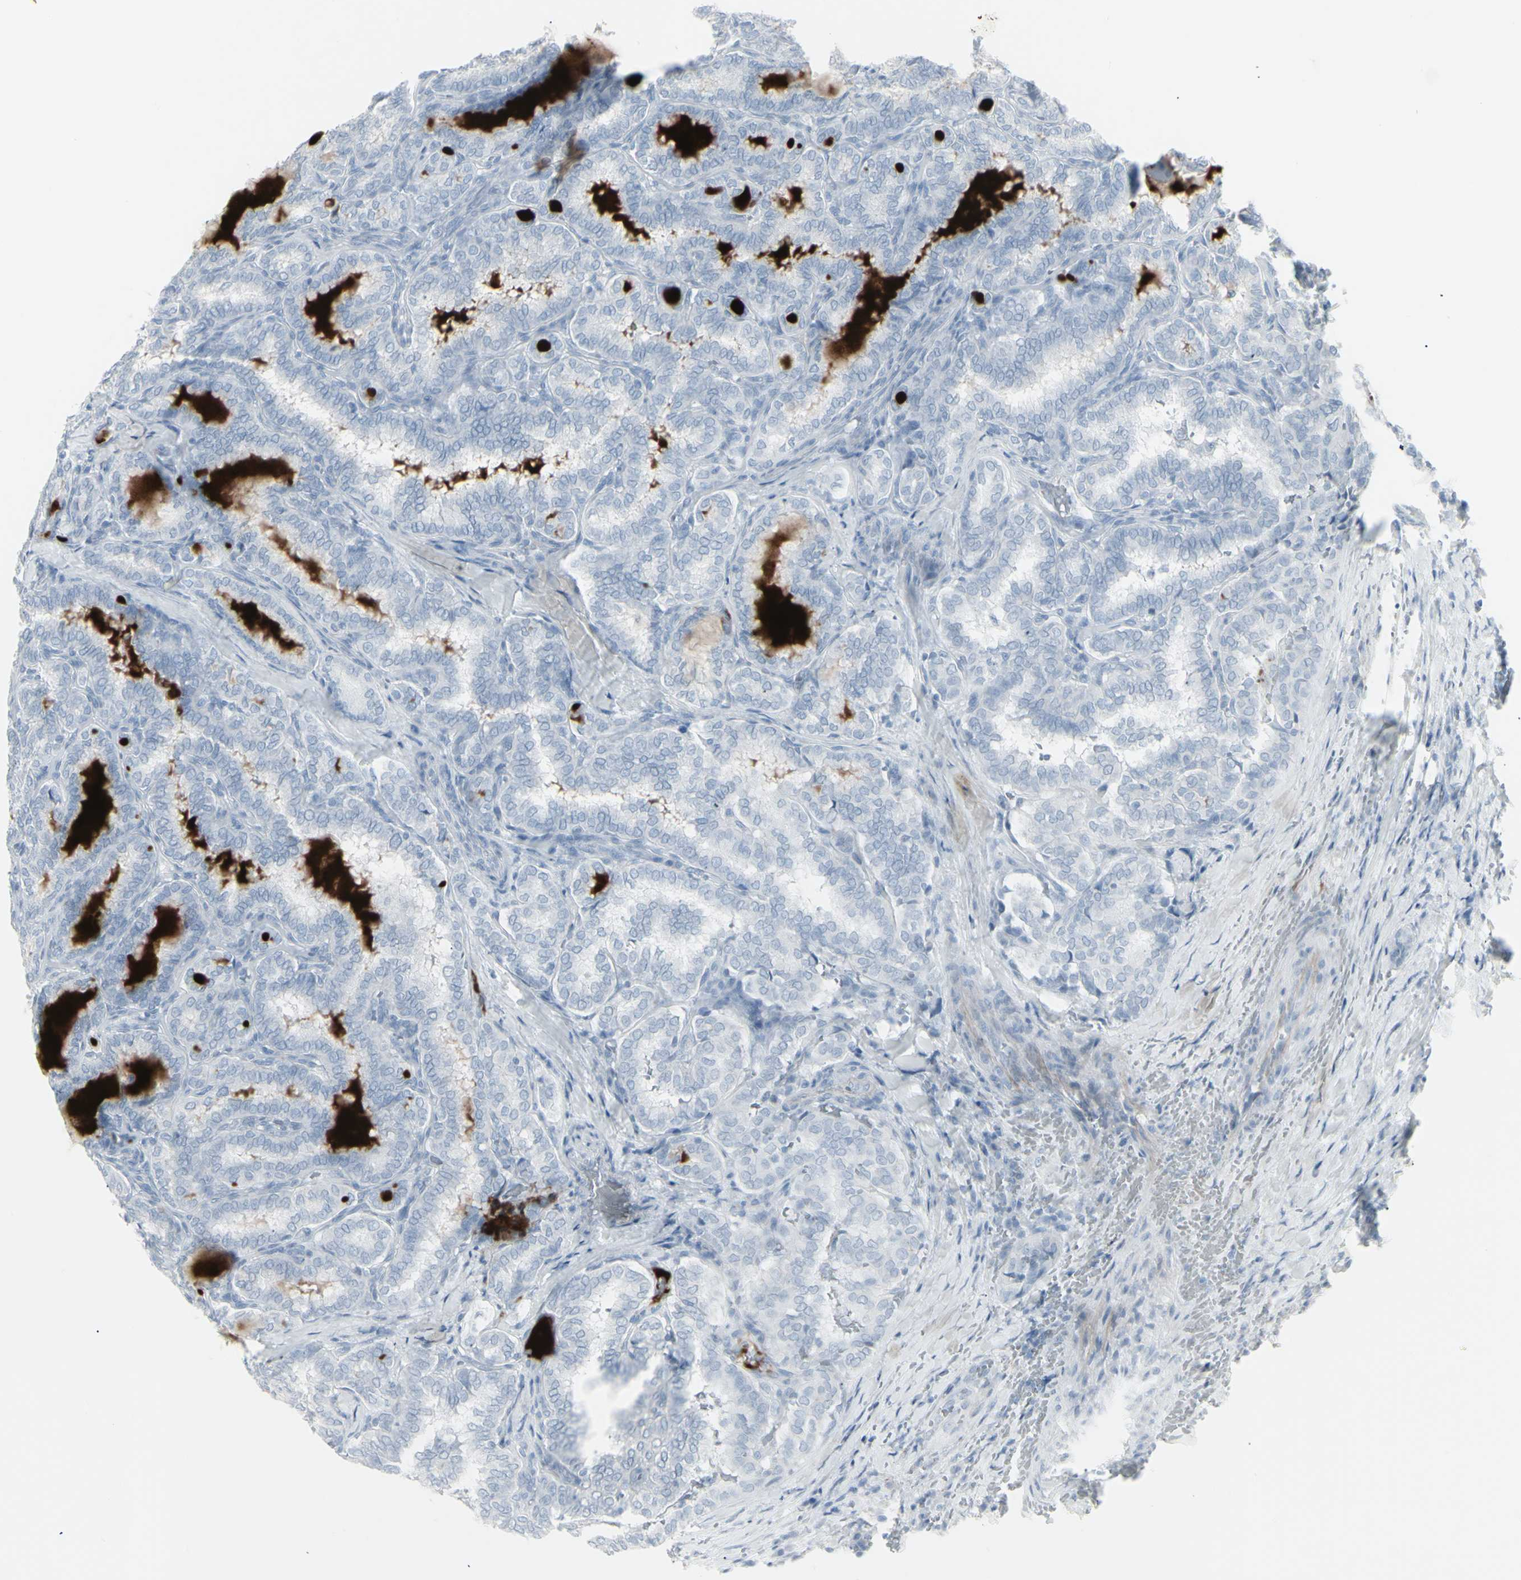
{"staining": {"intensity": "negative", "quantity": "none", "location": "none"}, "tissue": "thyroid cancer", "cell_type": "Tumor cells", "image_type": "cancer", "snomed": [{"axis": "morphology", "description": "Normal tissue, NOS"}, {"axis": "morphology", "description": "Papillary adenocarcinoma, NOS"}, {"axis": "topography", "description": "Thyroid gland"}], "caption": "Image shows no protein expression in tumor cells of thyroid cancer (papillary adenocarcinoma) tissue.", "gene": "YBX2", "patient": {"sex": "female", "age": 30}}